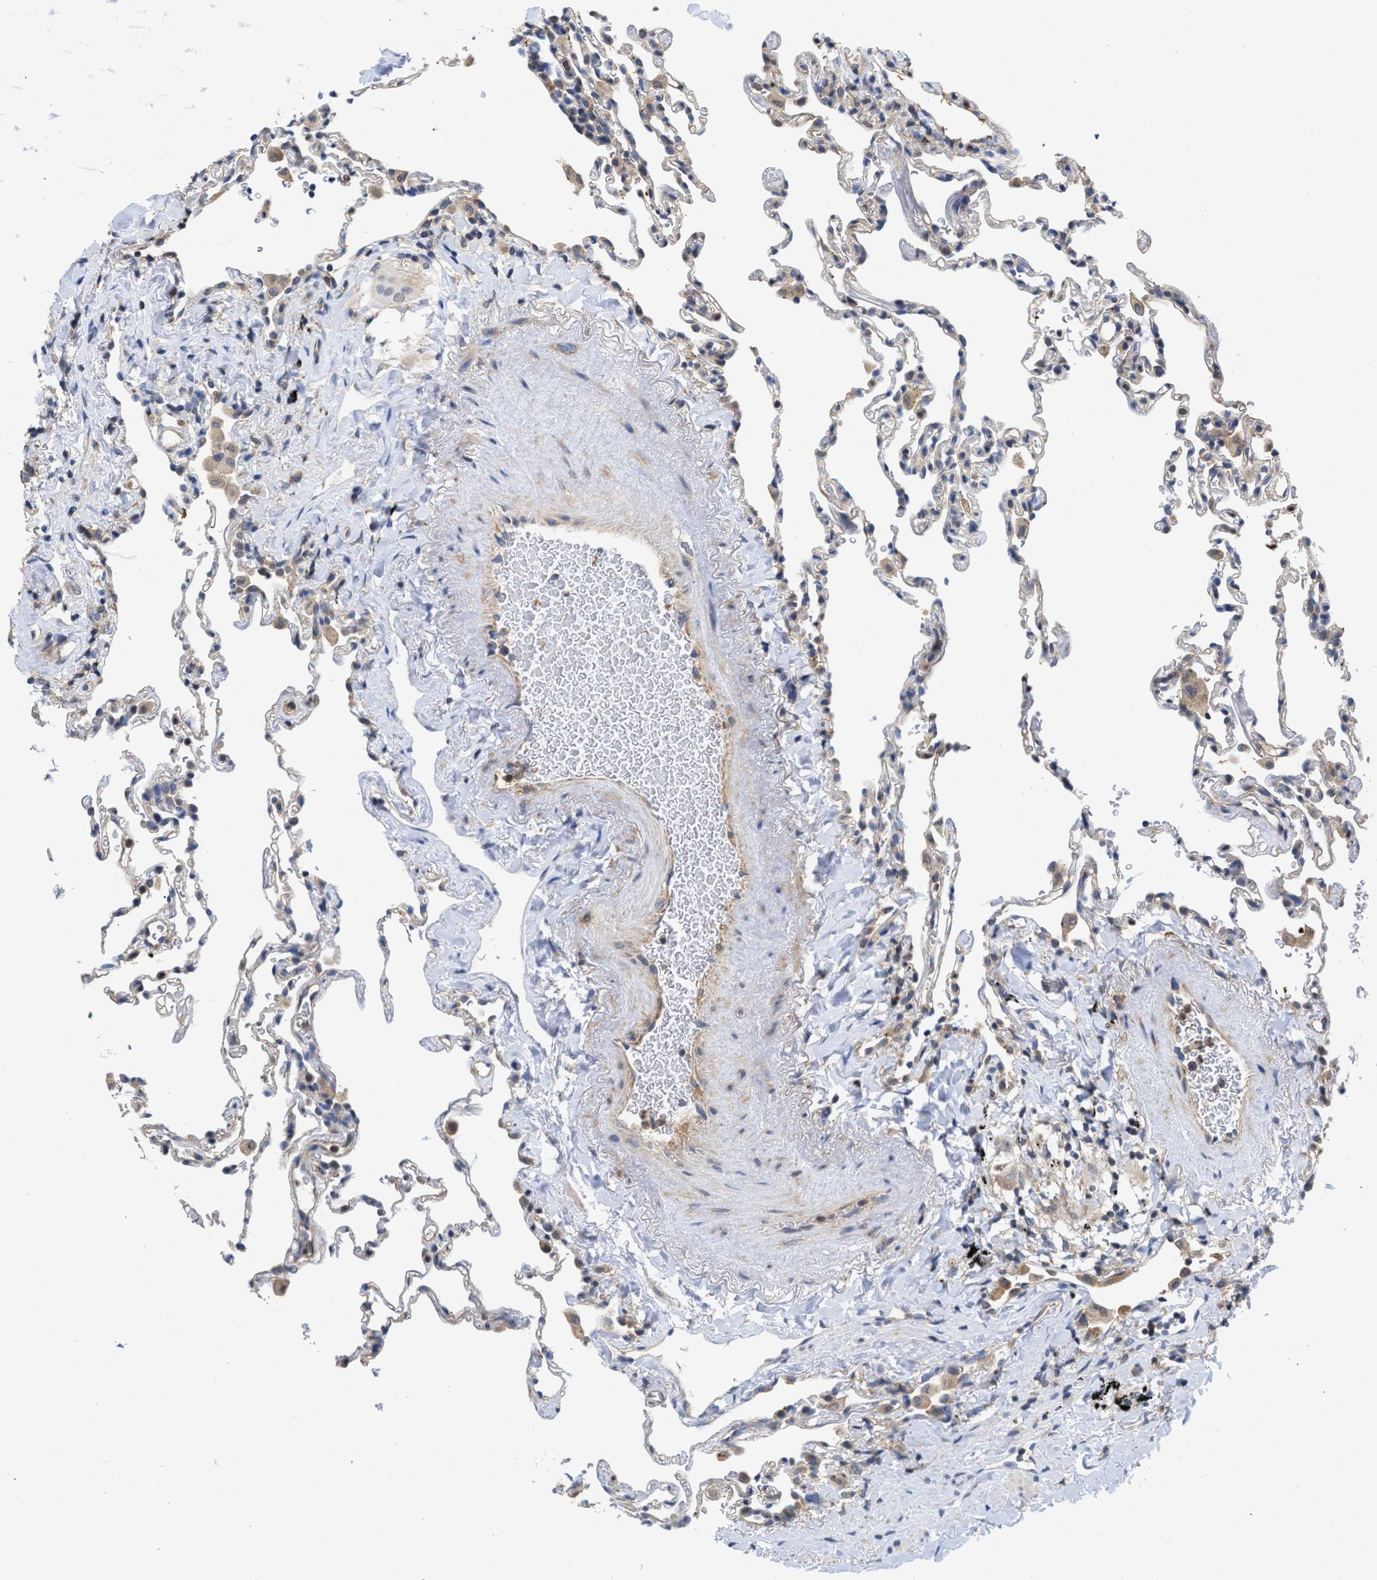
{"staining": {"intensity": "weak", "quantity": "<25%", "location": "cytoplasmic/membranous"}, "tissue": "lung", "cell_type": "Alveolar cells", "image_type": "normal", "snomed": [{"axis": "morphology", "description": "Normal tissue, NOS"}, {"axis": "topography", "description": "Lung"}], "caption": "Micrograph shows no protein positivity in alveolar cells of unremarkable lung.", "gene": "MAP2K3", "patient": {"sex": "male", "age": 59}}